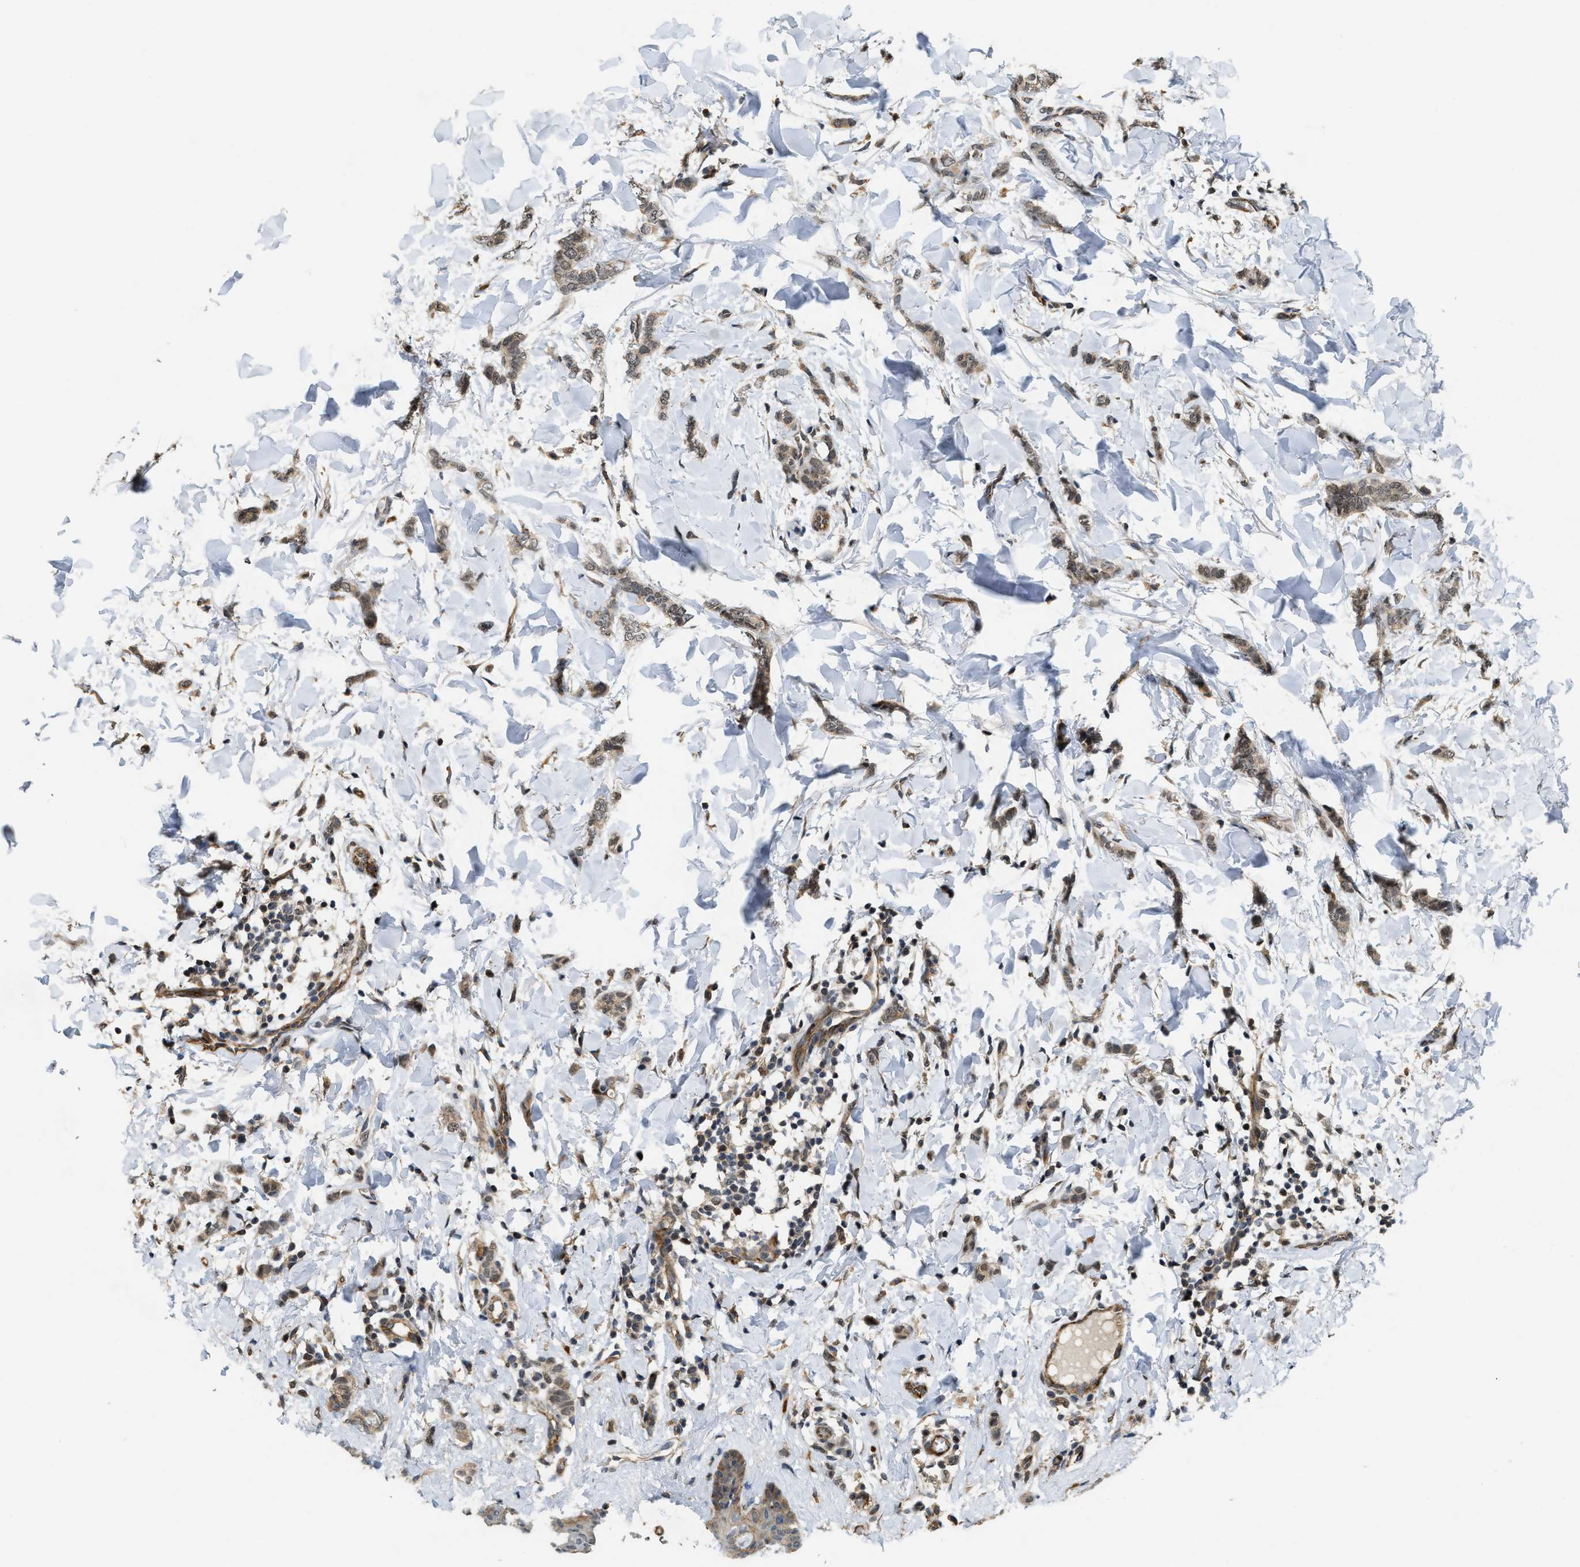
{"staining": {"intensity": "weak", "quantity": ">75%", "location": "cytoplasmic/membranous"}, "tissue": "breast cancer", "cell_type": "Tumor cells", "image_type": "cancer", "snomed": [{"axis": "morphology", "description": "Lobular carcinoma"}, {"axis": "topography", "description": "Skin"}, {"axis": "topography", "description": "Breast"}], "caption": "Protein analysis of lobular carcinoma (breast) tissue displays weak cytoplasmic/membranous staining in about >75% of tumor cells. The protein of interest is shown in brown color, while the nuclei are stained blue.", "gene": "DPF2", "patient": {"sex": "female", "age": 46}}